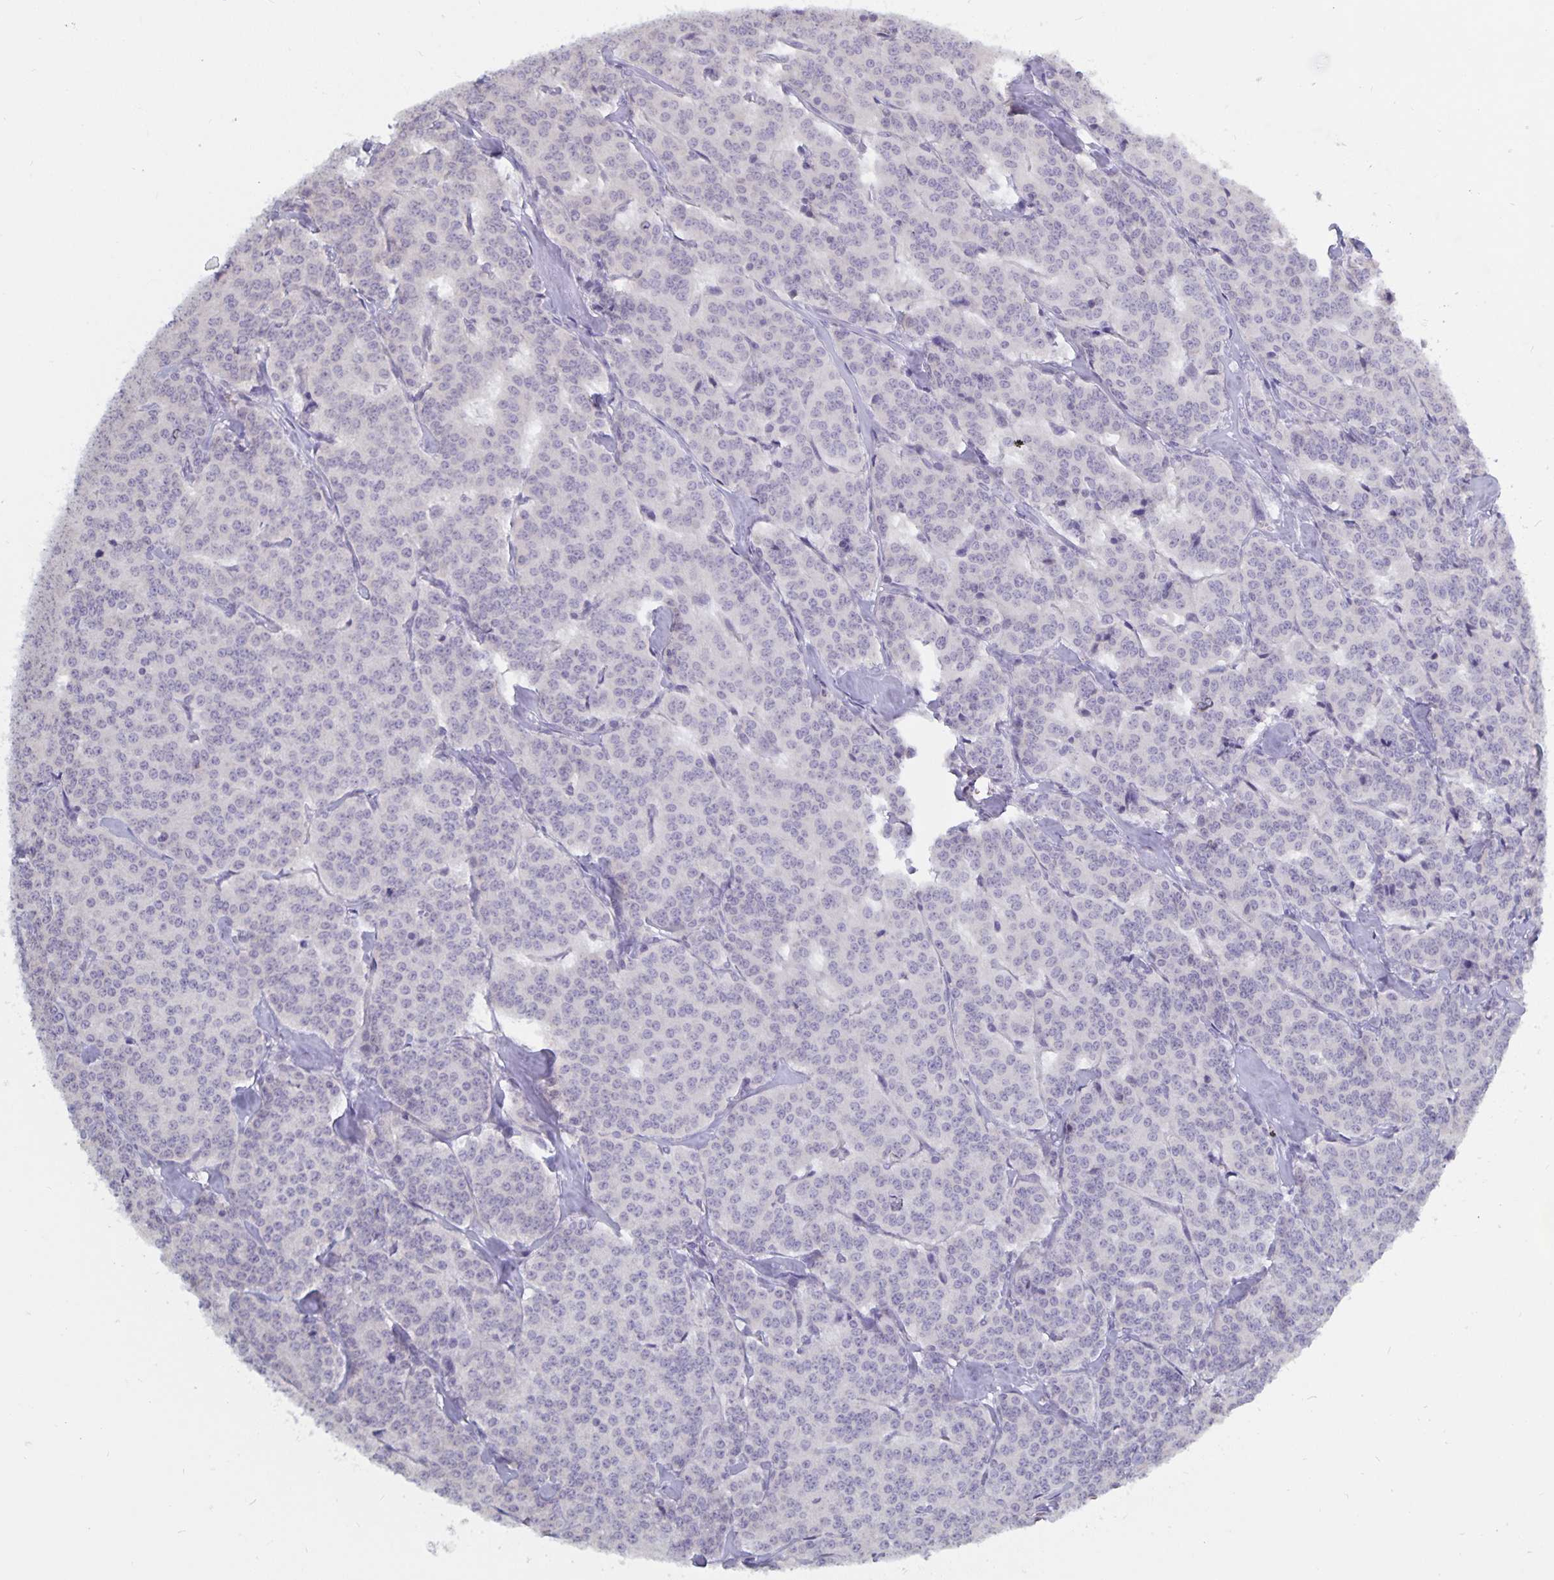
{"staining": {"intensity": "negative", "quantity": "none", "location": "none"}, "tissue": "carcinoid", "cell_type": "Tumor cells", "image_type": "cancer", "snomed": [{"axis": "morphology", "description": "Normal tissue, NOS"}, {"axis": "morphology", "description": "Carcinoid, malignant, NOS"}, {"axis": "topography", "description": "Lung"}], "caption": "The micrograph displays no staining of tumor cells in carcinoid.", "gene": "PLCB3", "patient": {"sex": "female", "age": 46}}